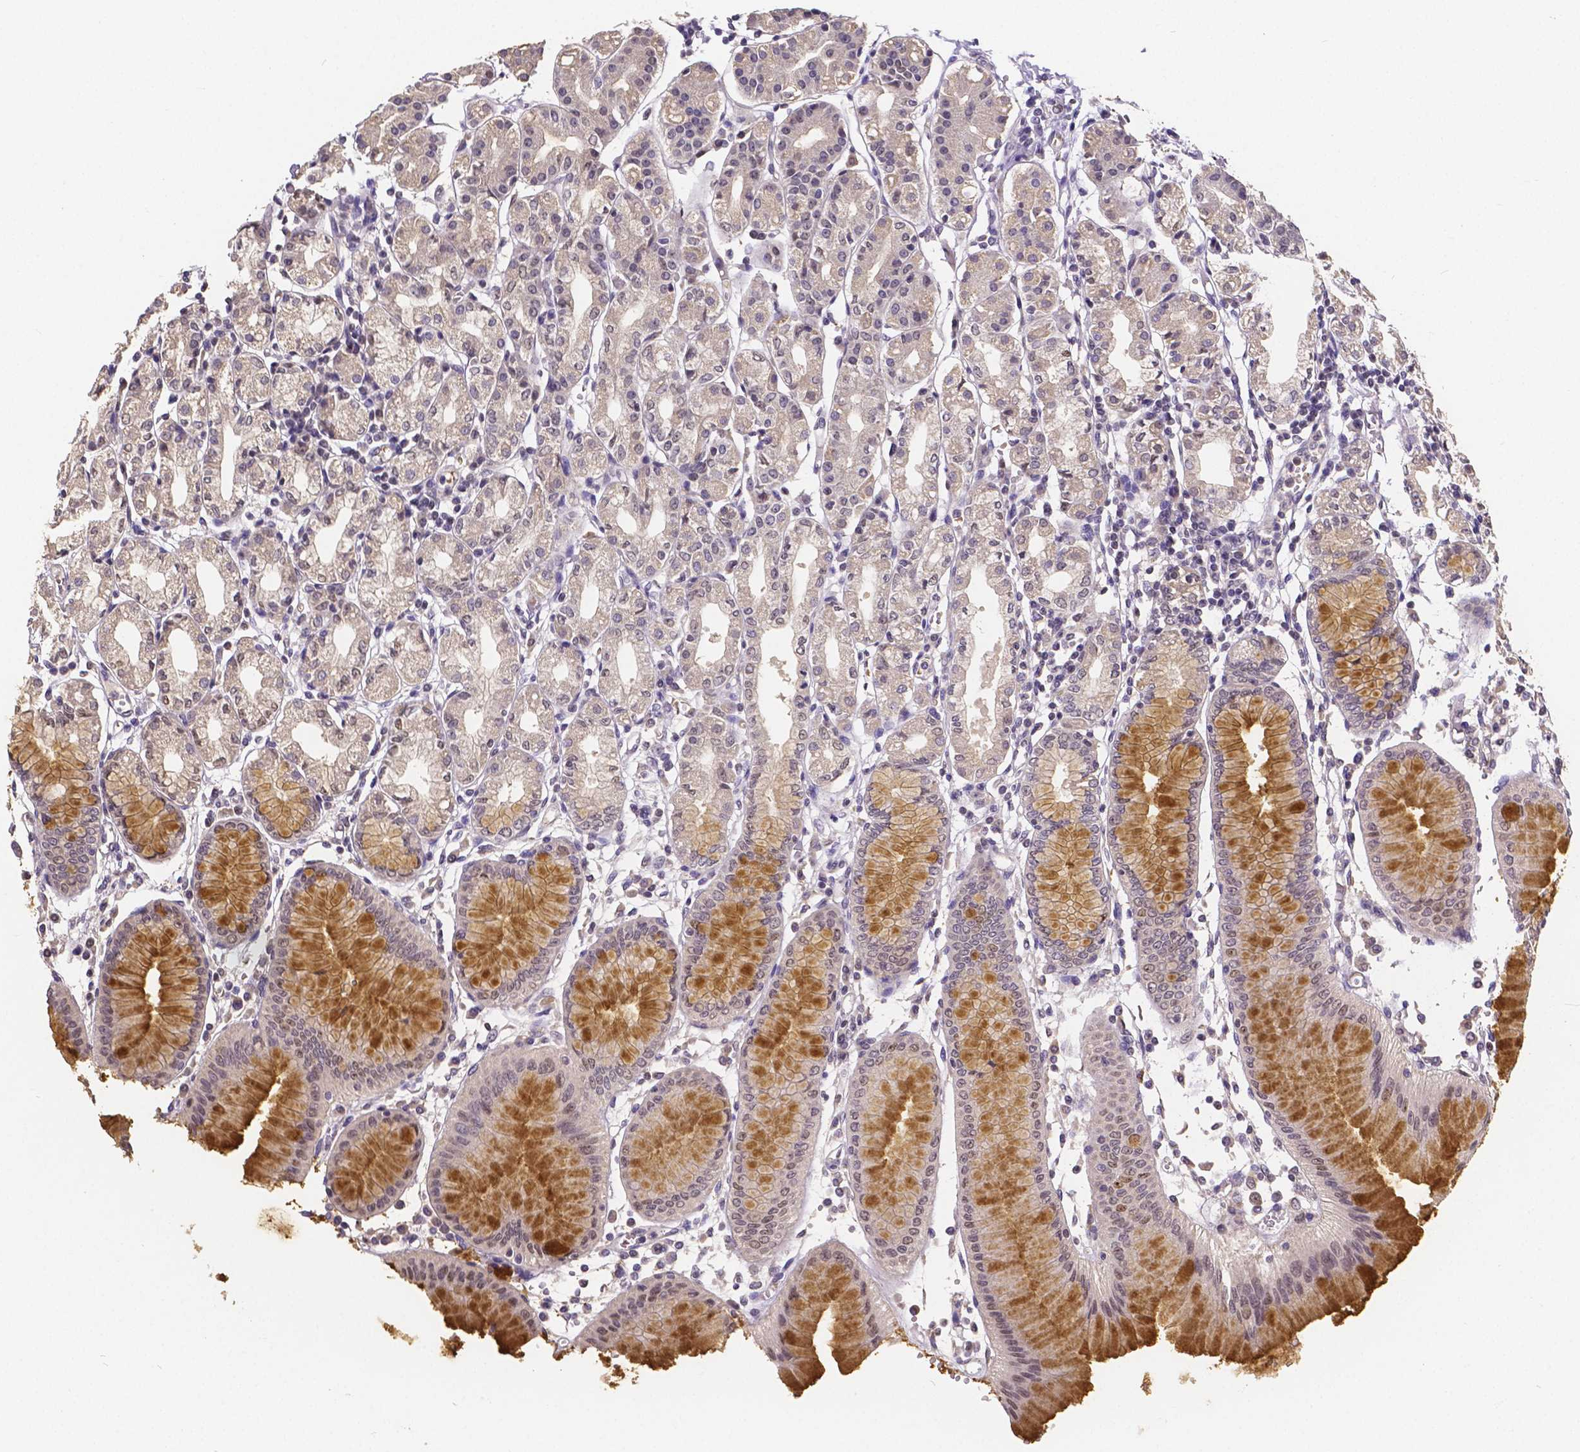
{"staining": {"intensity": "moderate", "quantity": "25%-75%", "location": "cytoplasmic/membranous"}, "tissue": "stomach", "cell_type": "Glandular cells", "image_type": "normal", "snomed": [{"axis": "morphology", "description": "Normal tissue, NOS"}, {"axis": "topography", "description": "Skeletal muscle"}, {"axis": "topography", "description": "Stomach"}], "caption": "Immunohistochemical staining of normal stomach shows moderate cytoplasmic/membranous protein expression in about 25%-75% of glandular cells. Ihc stains the protein in brown and the nuclei are stained blue.", "gene": "CTNNA2", "patient": {"sex": "female", "age": 57}}